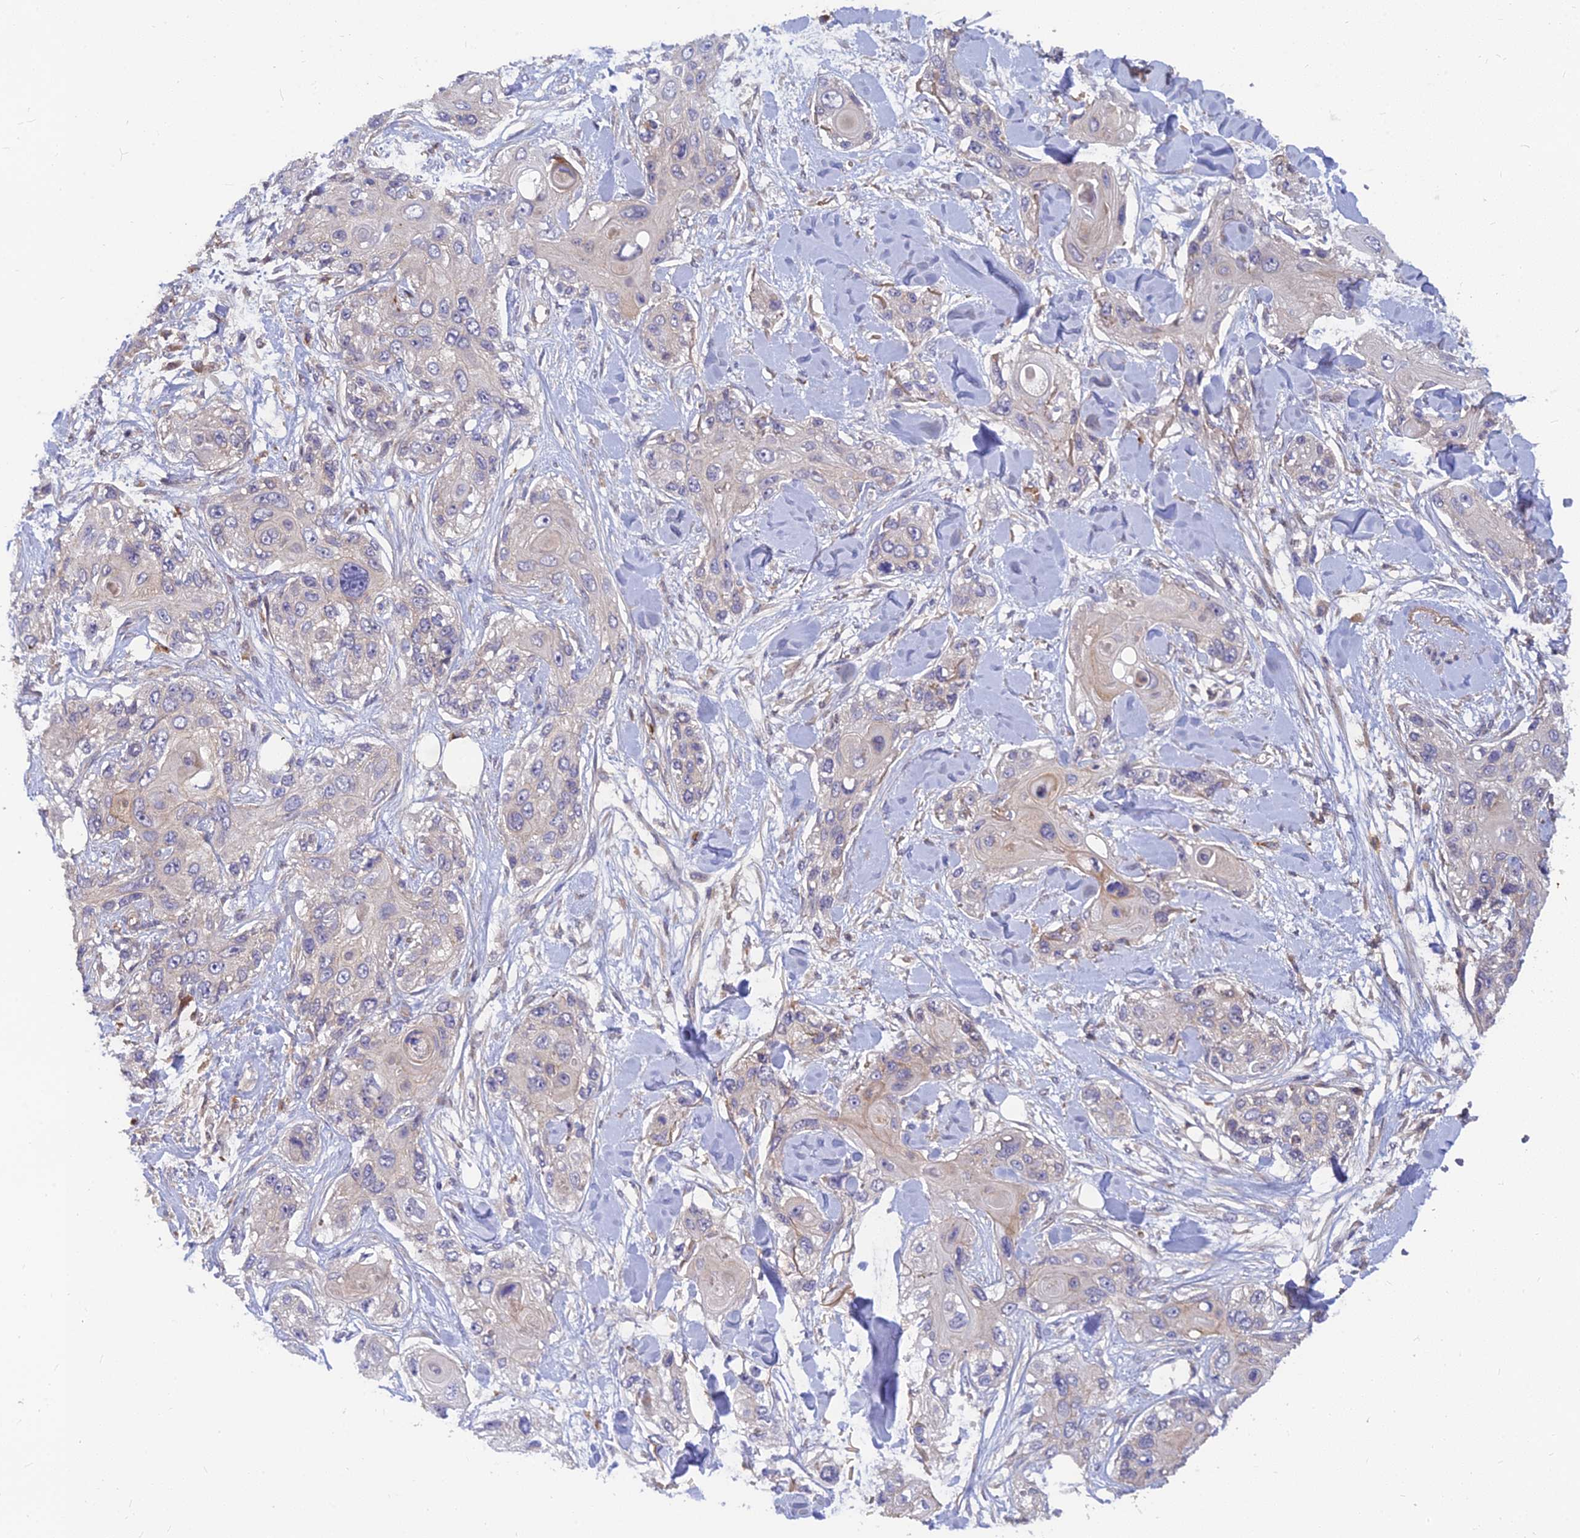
{"staining": {"intensity": "negative", "quantity": "none", "location": "none"}, "tissue": "skin cancer", "cell_type": "Tumor cells", "image_type": "cancer", "snomed": [{"axis": "morphology", "description": "Normal tissue, NOS"}, {"axis": "morphology", "description": "Squamous cell carcinoma, NOS"}, {"axis": "topography", "description": "Skin"}], "caption": "High magnification brightfield microscopy of skin cancer stained with DAB (brown) and counterstained with hematoxylin (blue): tumor cells show no significant staining.", "gene": "FAM151B", "patient": {"sex": "male", "age": 72}}